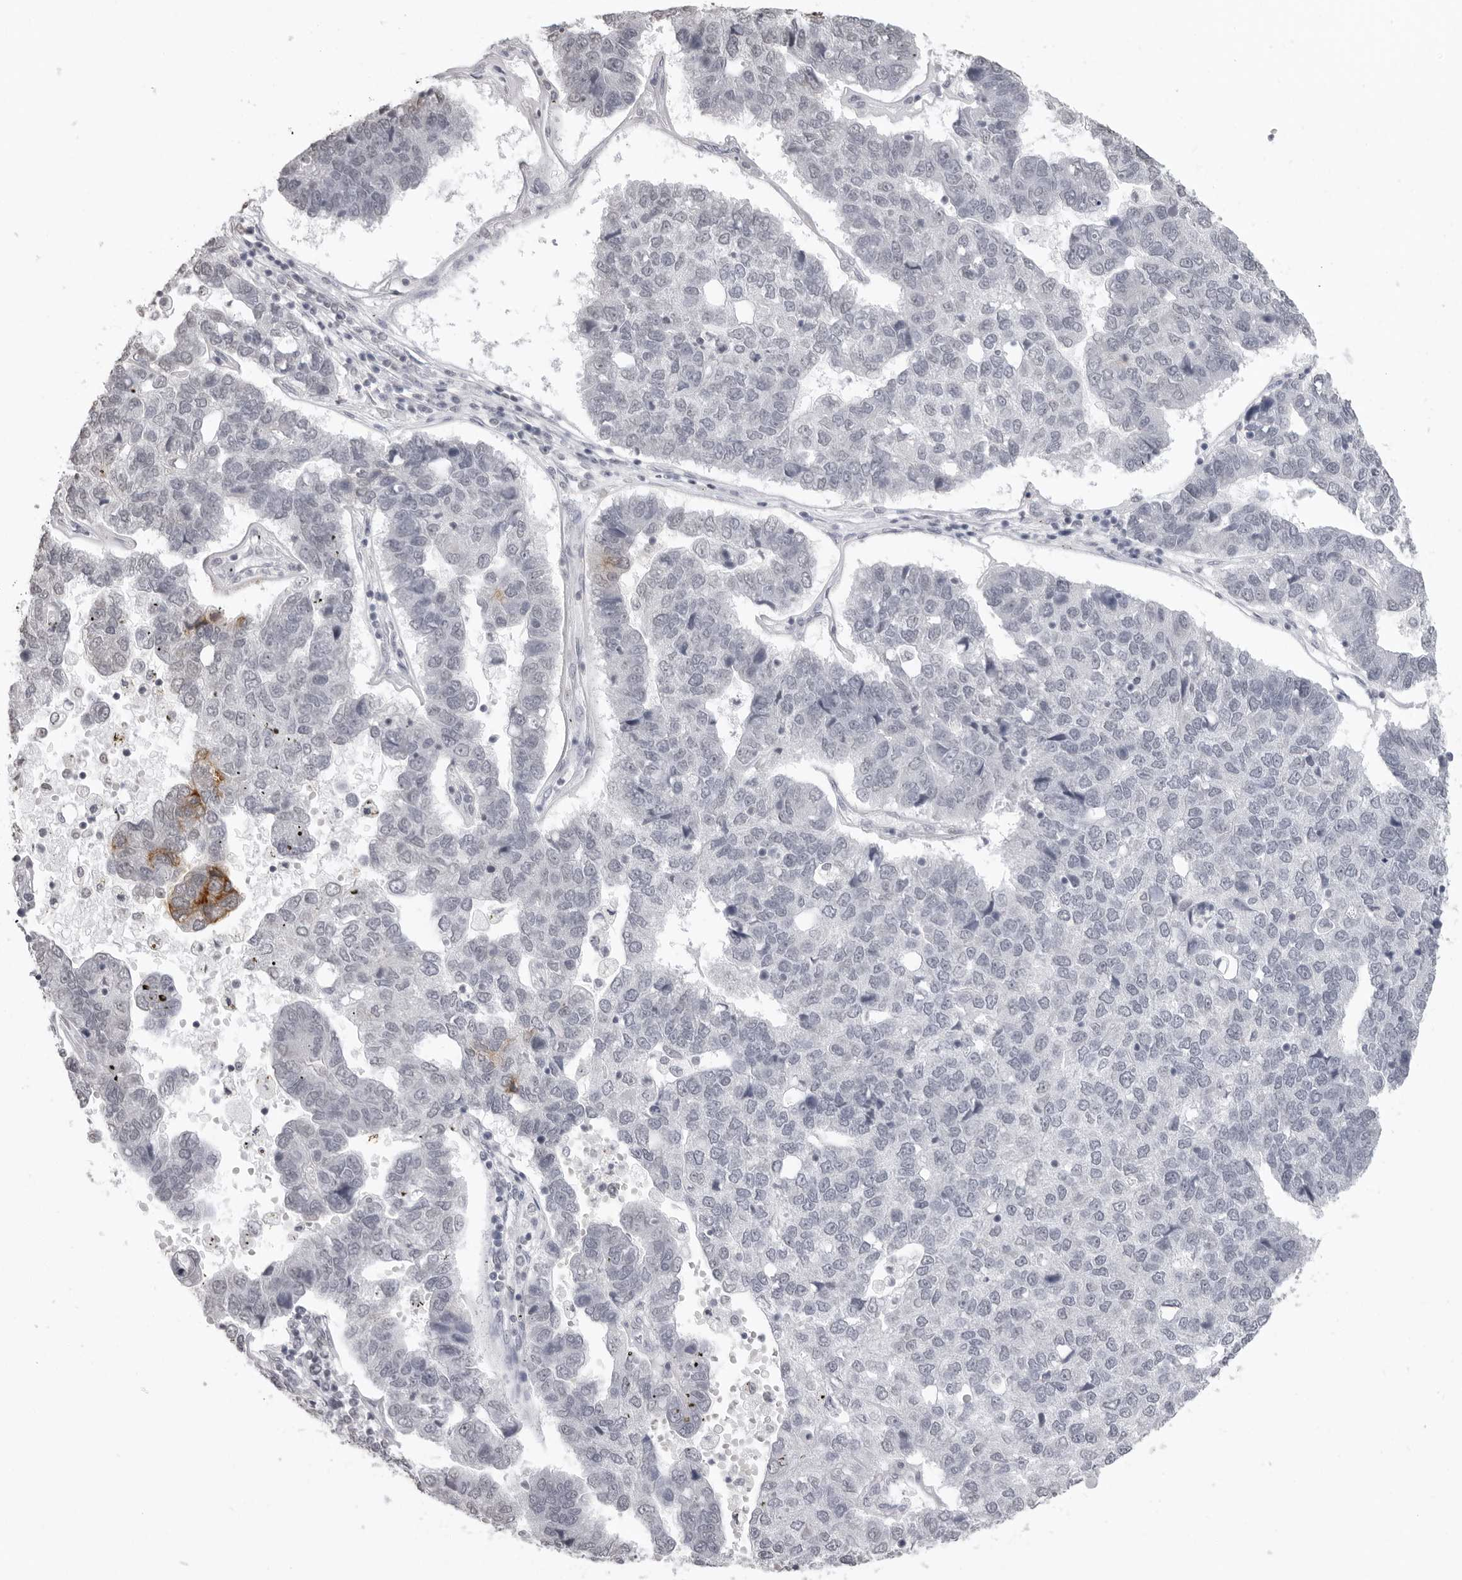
{"staining": {"intensity": "negative", "quantity": "none", "location": "none"}, "tissue": "pancreatic cancer", "cell_type": "Tumor cells", "image_type": "cancer", "snomed": [{"axis": "morphology", "description": "Adenocarcinoma, NOS"}, {"axis": "topography", "description": "Pancreas"}], "caption": "Tumor cells are negative for brown protein staining in pancreatic cancer (adenocarcinoma).", "gene": "HEPACAM", "patient": {"sex": "female", "age": 61}}